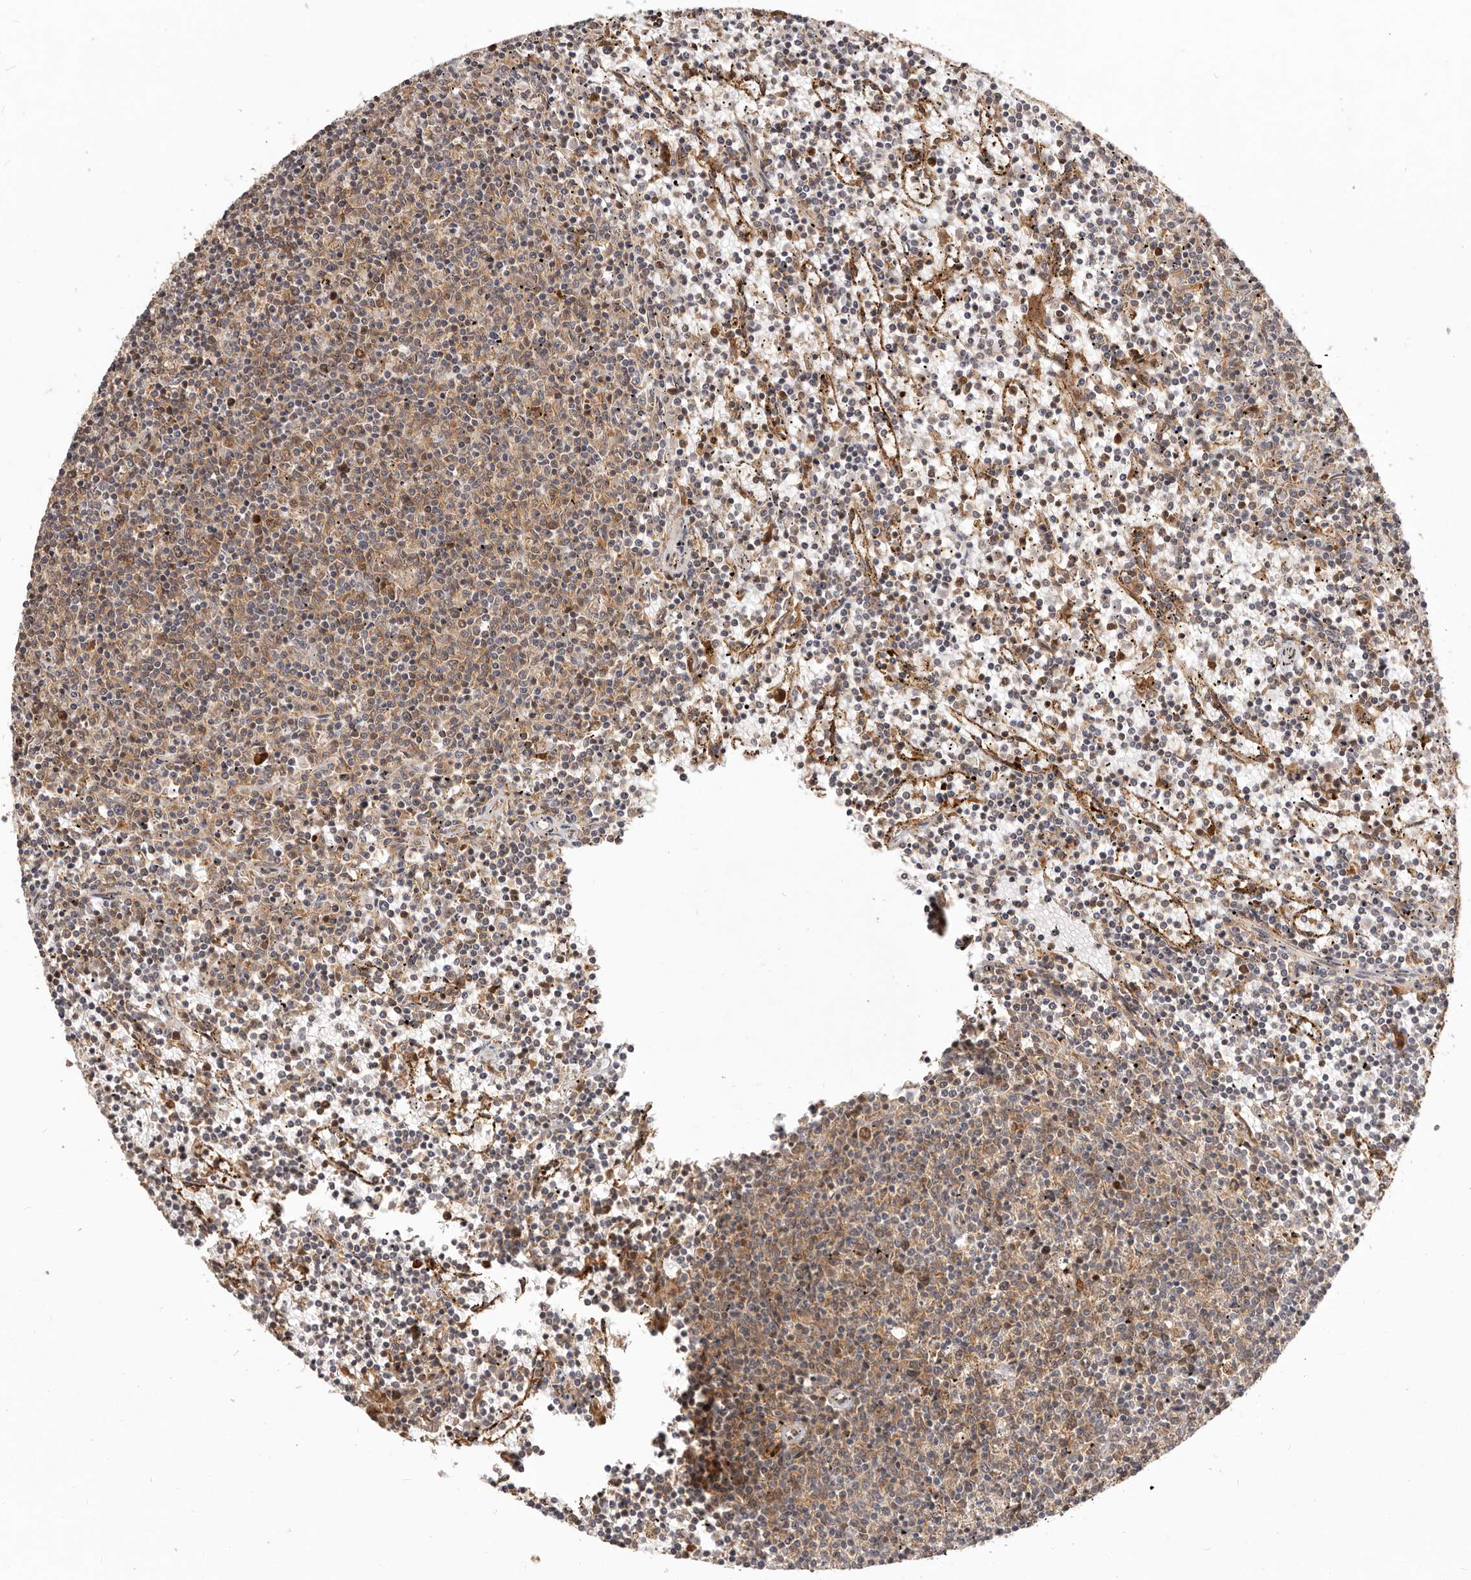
{"staining": {"intensity": "weak", "quantity": ">75%", "location": "cytoplasmic/membranous"}, "tissue": "lymphoma", "cell_type": "Tumor cells", "image_type": "cancer", "snomed": [{"axis": "morphology", "description": "Malignant lymphoma, non-Hodgkin's type, Low grade"}, {"axis": "topography", "description": "Spleen"}], "caption": "Immunohistochemistry (IHC) of malignant lymphoma, non-Hodgkin's type (low-grade) demonstrates low levels of weak cytoplasmic/membranous positivity in approximately >75% of tumor cells.", "gene": "RNF187", "patient": {"sex": "female", "age": 50}}